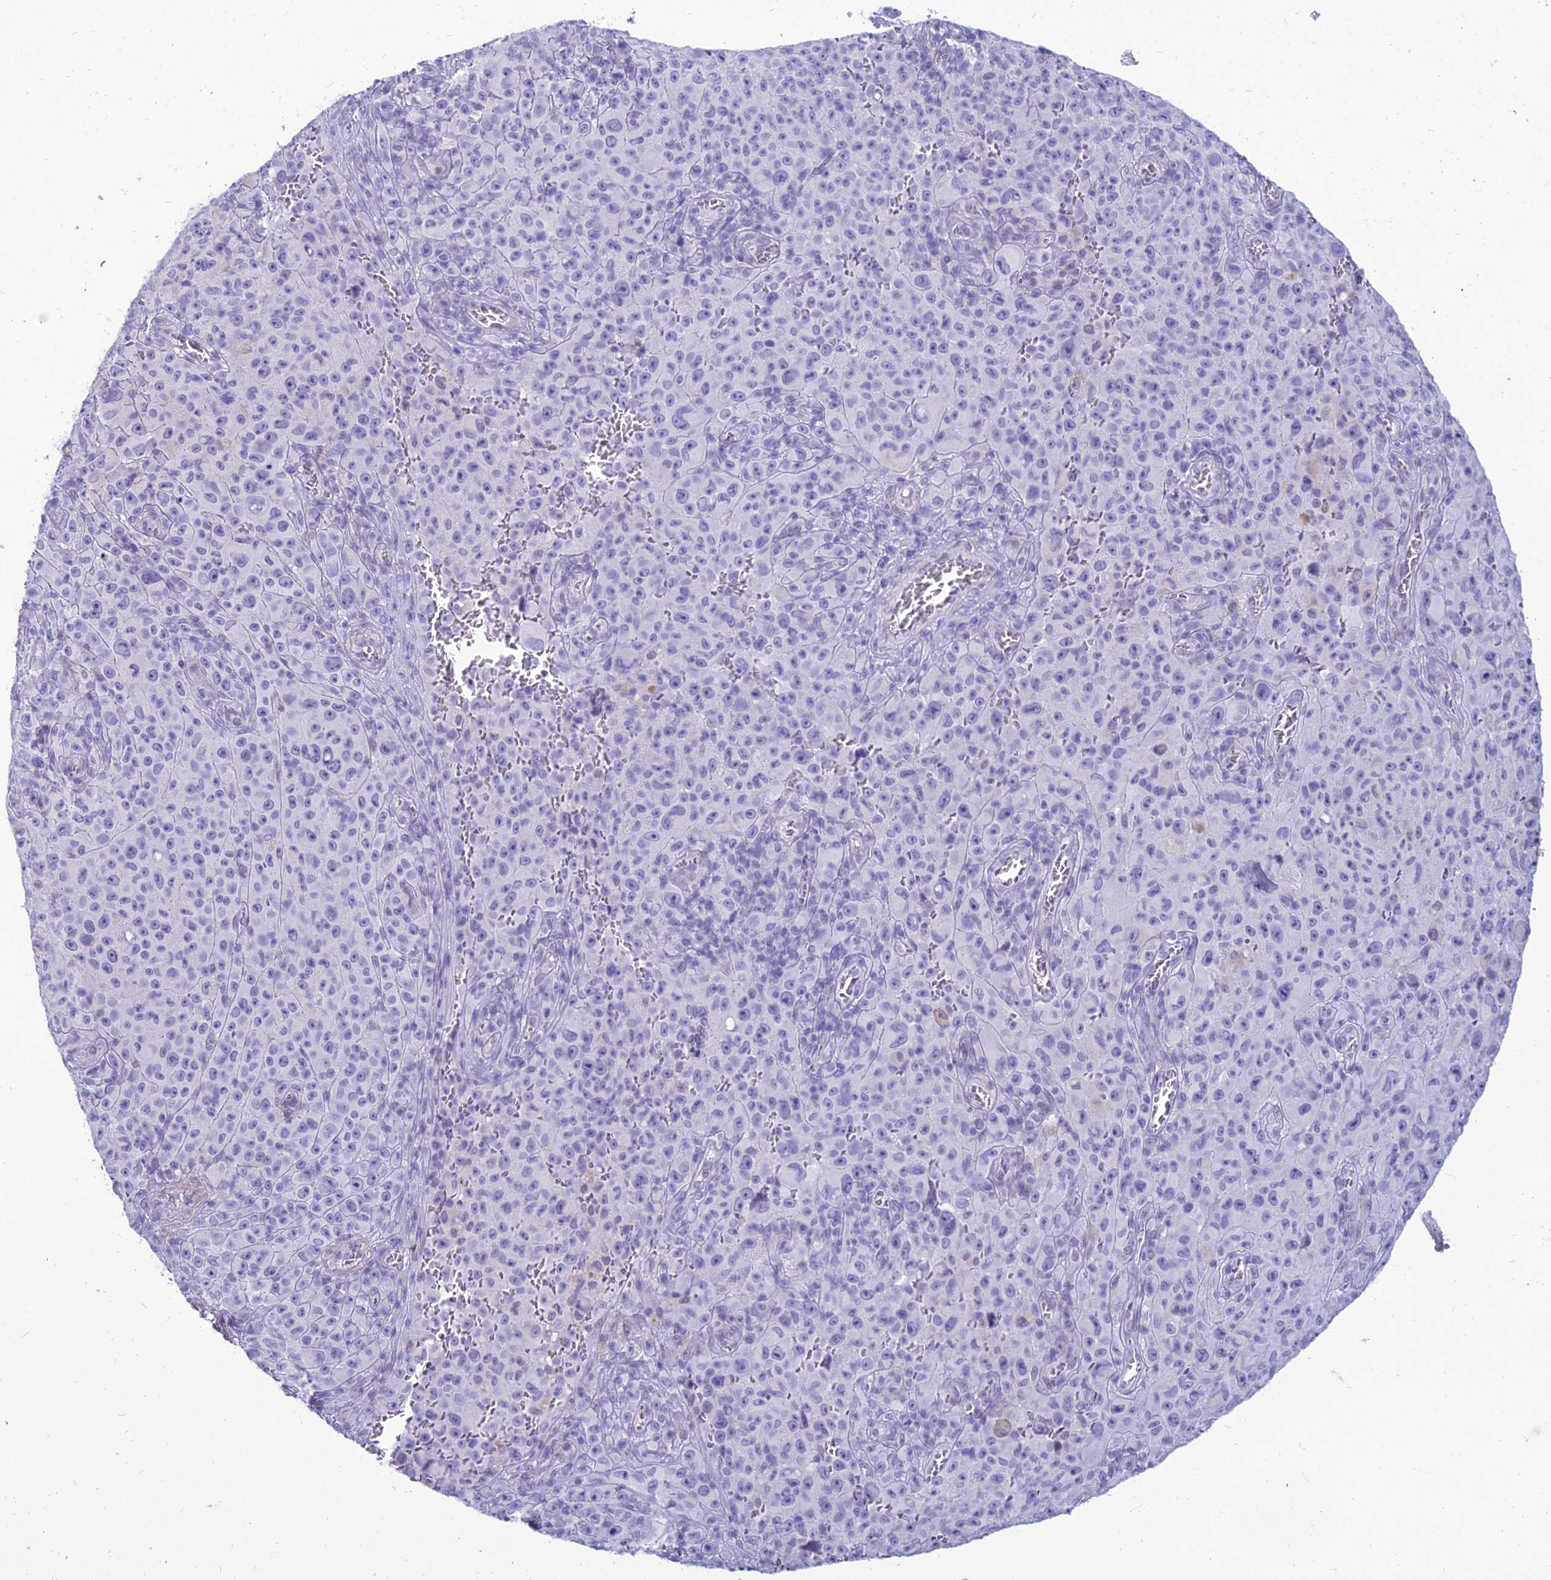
{"staining": {"intensity": "negative", "quantity": "none", "location": "none"}, "tissue": "melanoma", "cell_type": "Tumor cells", "image_type": "cancer", "snomed": [{"axis": "morphology", "description": "Malignant melanoma, NOS"}, {"axis": "topography", "description": "Skin"}], "caption": "Immunohistochemistry micrograph of malignant melanoma stained for a protein (brown), which exhibits no staining in tumor cells.", "gene": "DHX40", "patient": {"sex": "female", "age": 82}}